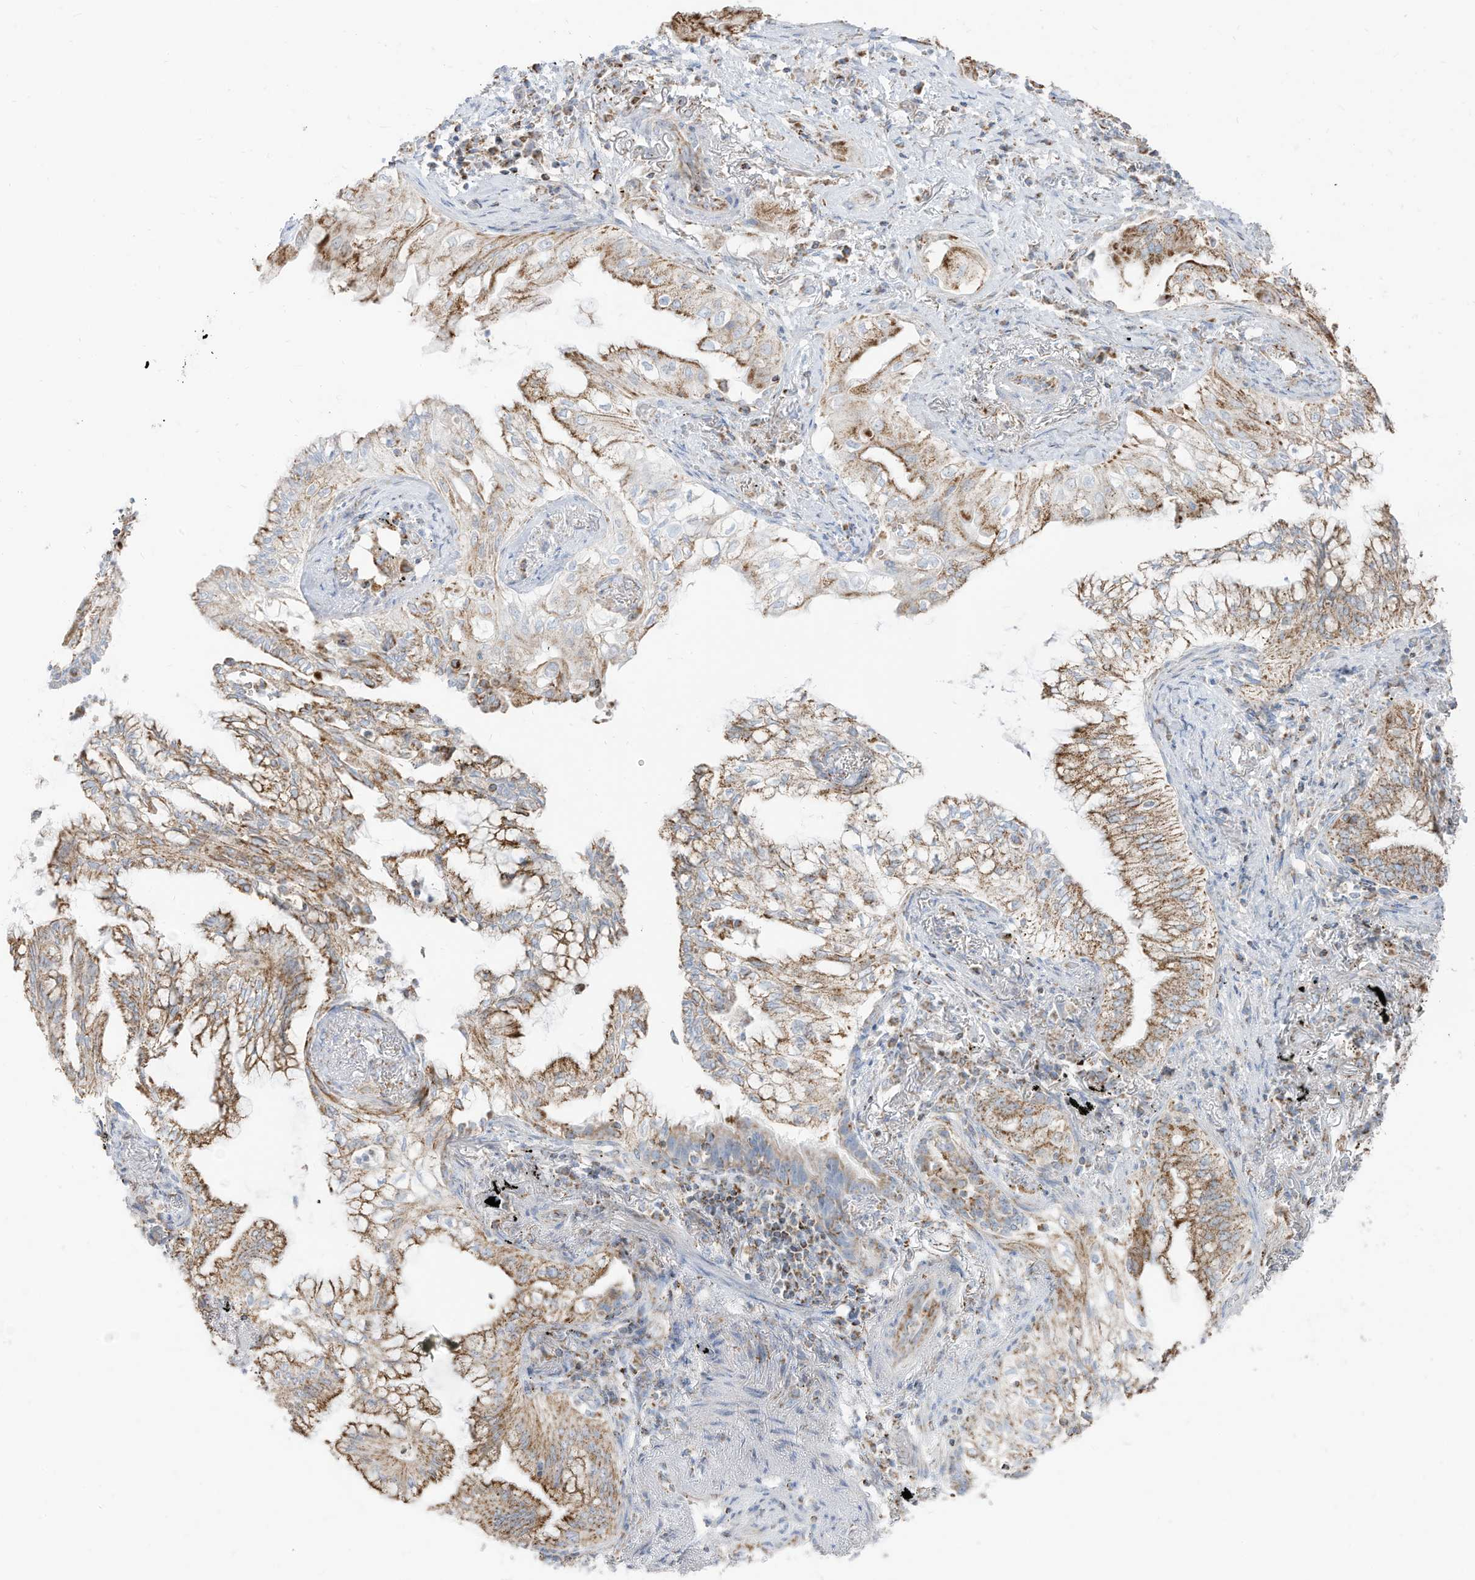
{"staining": {"intensity": "moderate", "quantity": ">75%", "location": "cytoplasmic/membranous"}, "tissue": "lung cancer", "cell_type": "Tumor cells", "image_type": "cancer", "snomed": [{"axis": "morphology", "description": "Adenocarcinoma, NOS"}, {"axis": "topography", "description": "Lung"}], "caption": "Human lung adenocarcinoma stained with a protein marker exhibits moderate staining in tumor cells.", "gene": "ETHE1", "patient": {"sex": "female", "age": 70}}